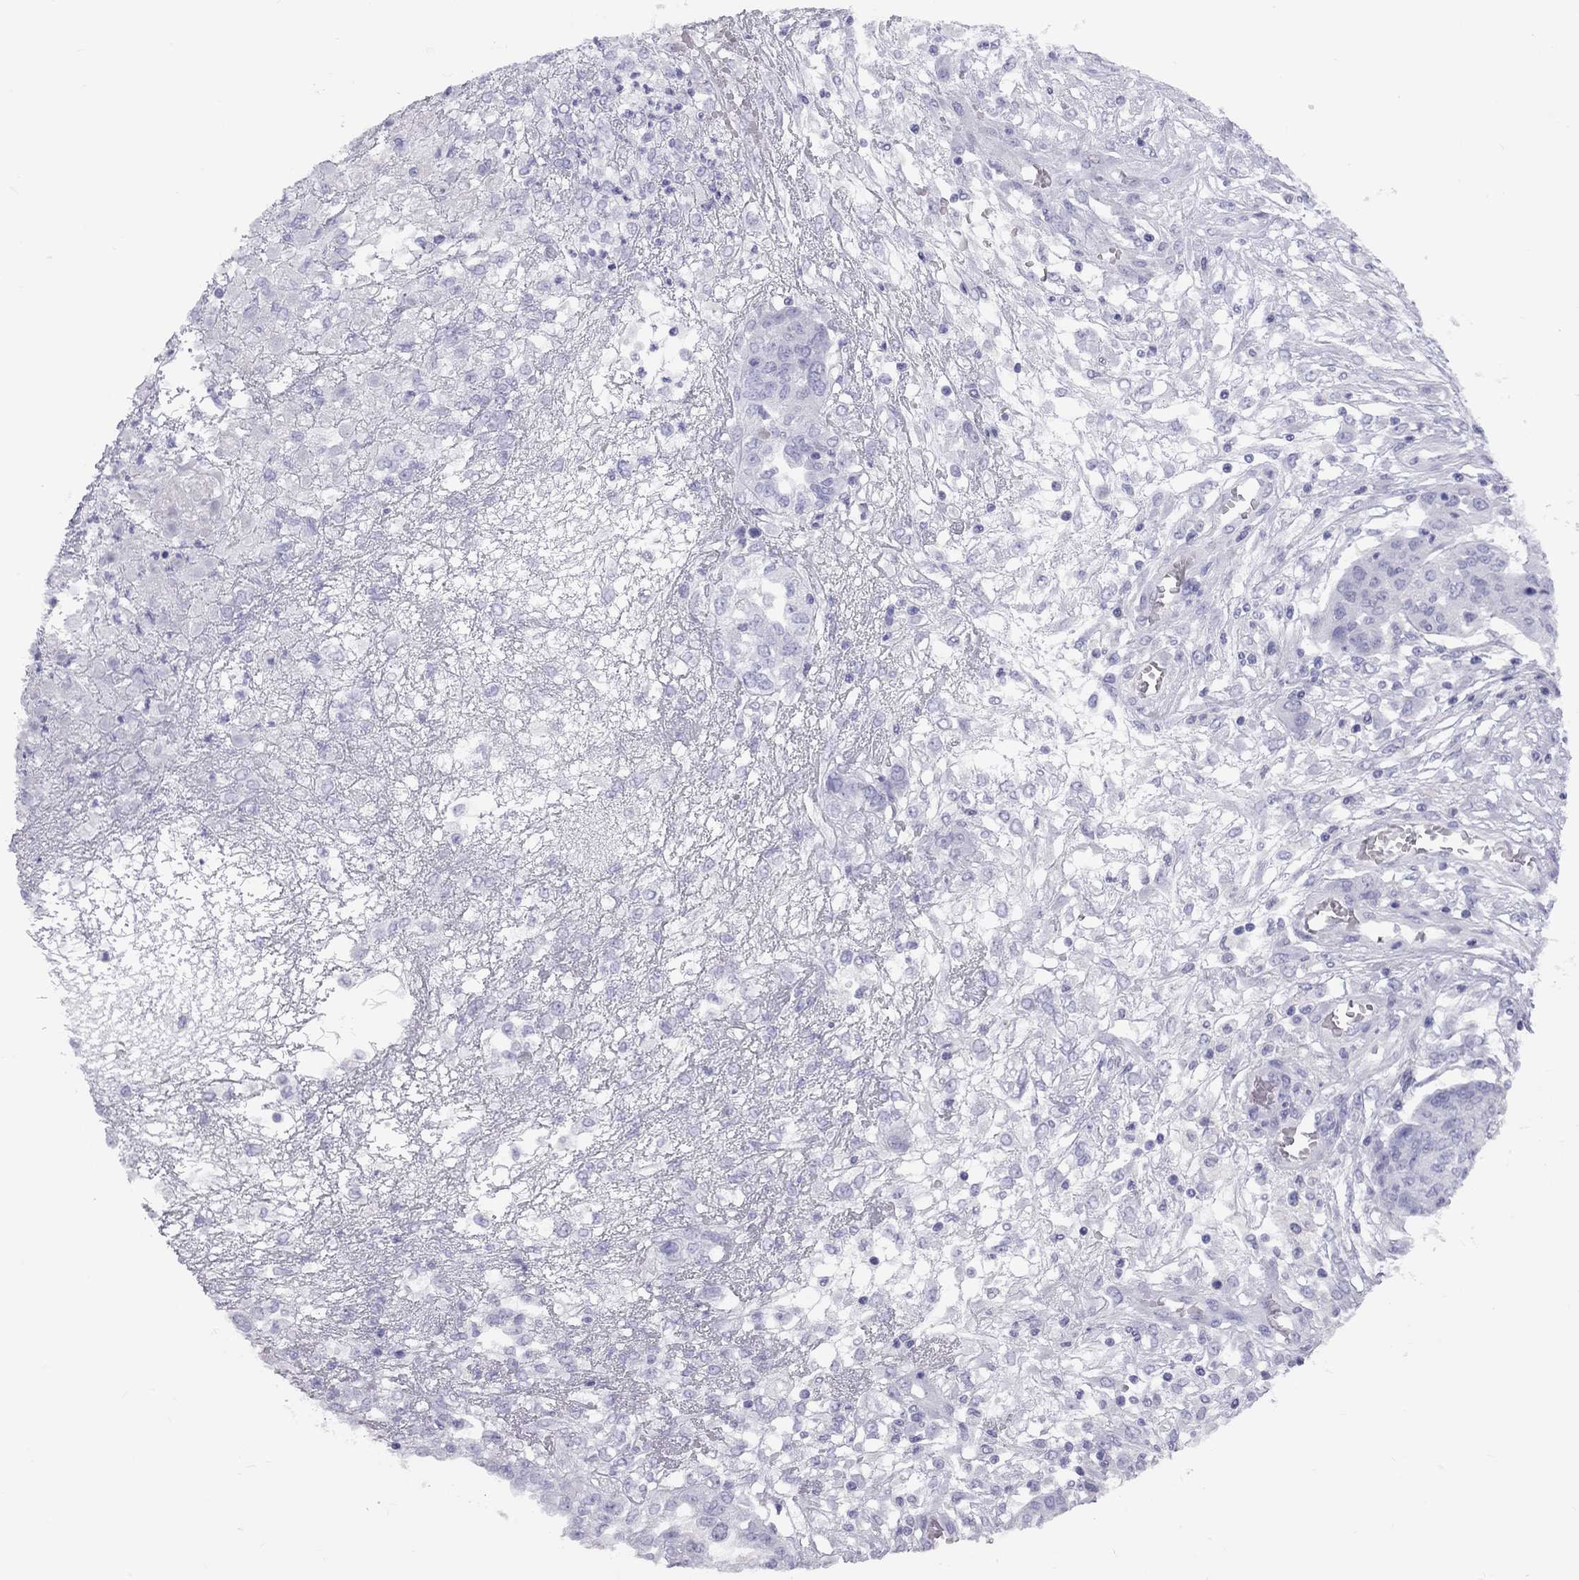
{"staining": {"intensity": "negative", "quantity": "none", "location": "none"}, "tissue": "ovarian cancer", "cell_type": "Tumor cells", "image_type": "cancer", "snomed": [{"axis": "morphology", "description": "Cystadenocarcinoma, serous, NOS"}, {"axis": "topography", "description": "Ovary"}], "caption": "Tumor cells show no significant protein staining in ovarian cancer. (Stains: DAB (3,3'-diaminobenzidine) IHC with hematoxylin counter stain, Microscopy: brightfield microscopy at high magnification).", "gene": "FSCN3", "patient": {"sex": "female", "age": 67}}